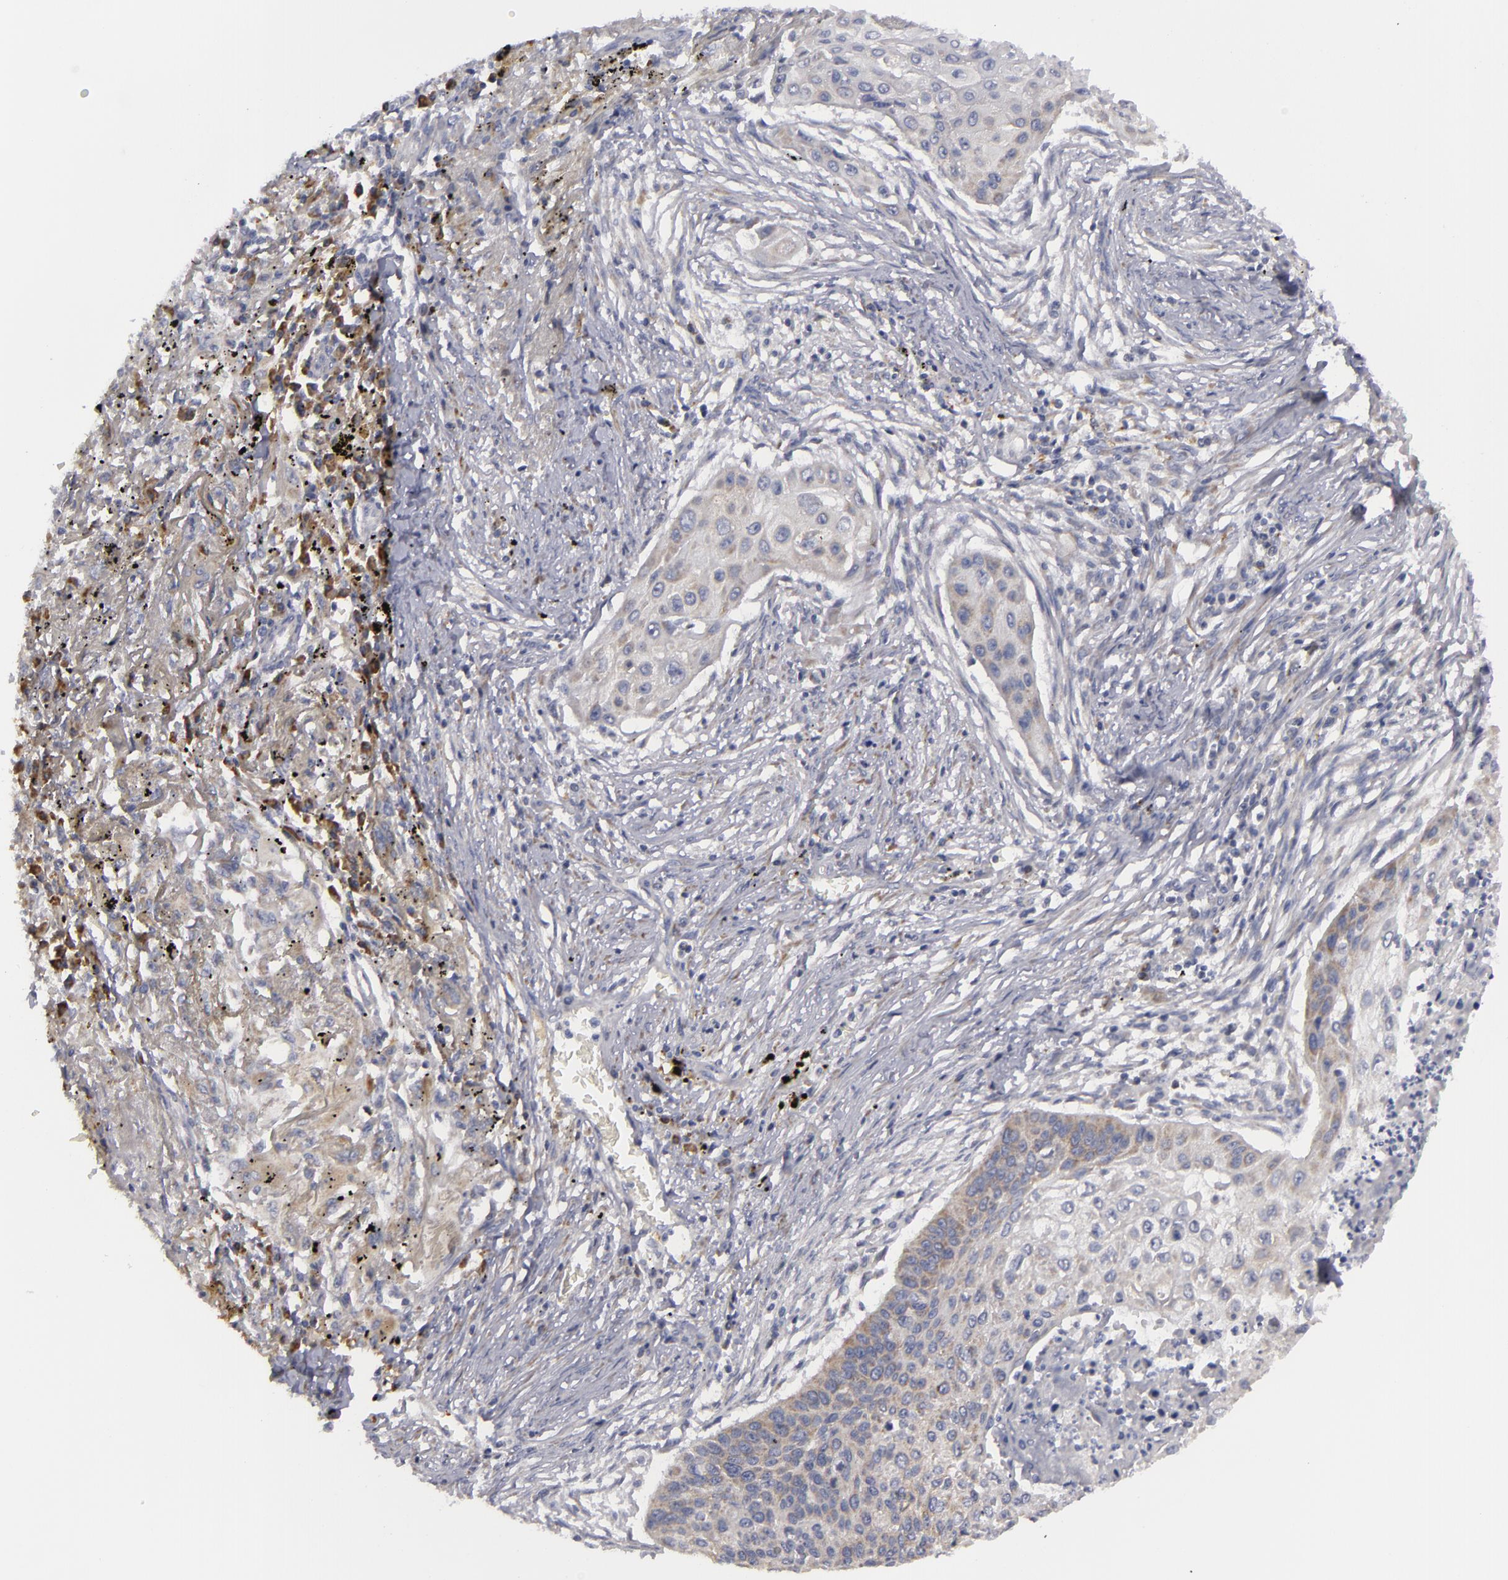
{"staining": {"intensity": "weak", "quantity": "<25%", "location": "cytoplasmic/membranous"}, "tissue": "lung cancer", "cell_type": "Tumor cells", "image_type": "cancer", "snomed": [{"axis": "morphology", "description": "Squamous cell carcinoma, NOS"}, {"axis": "topography", "description": "Lung"}], "caption": "Immunohistochemical staining of lung cancer shows no significant expression in tumor cells. (Immunohistochemistry, brightfield microscopy, high magnification).", "gene": "ATP2B3", "patient": {"sex": "male", "age": 71}}